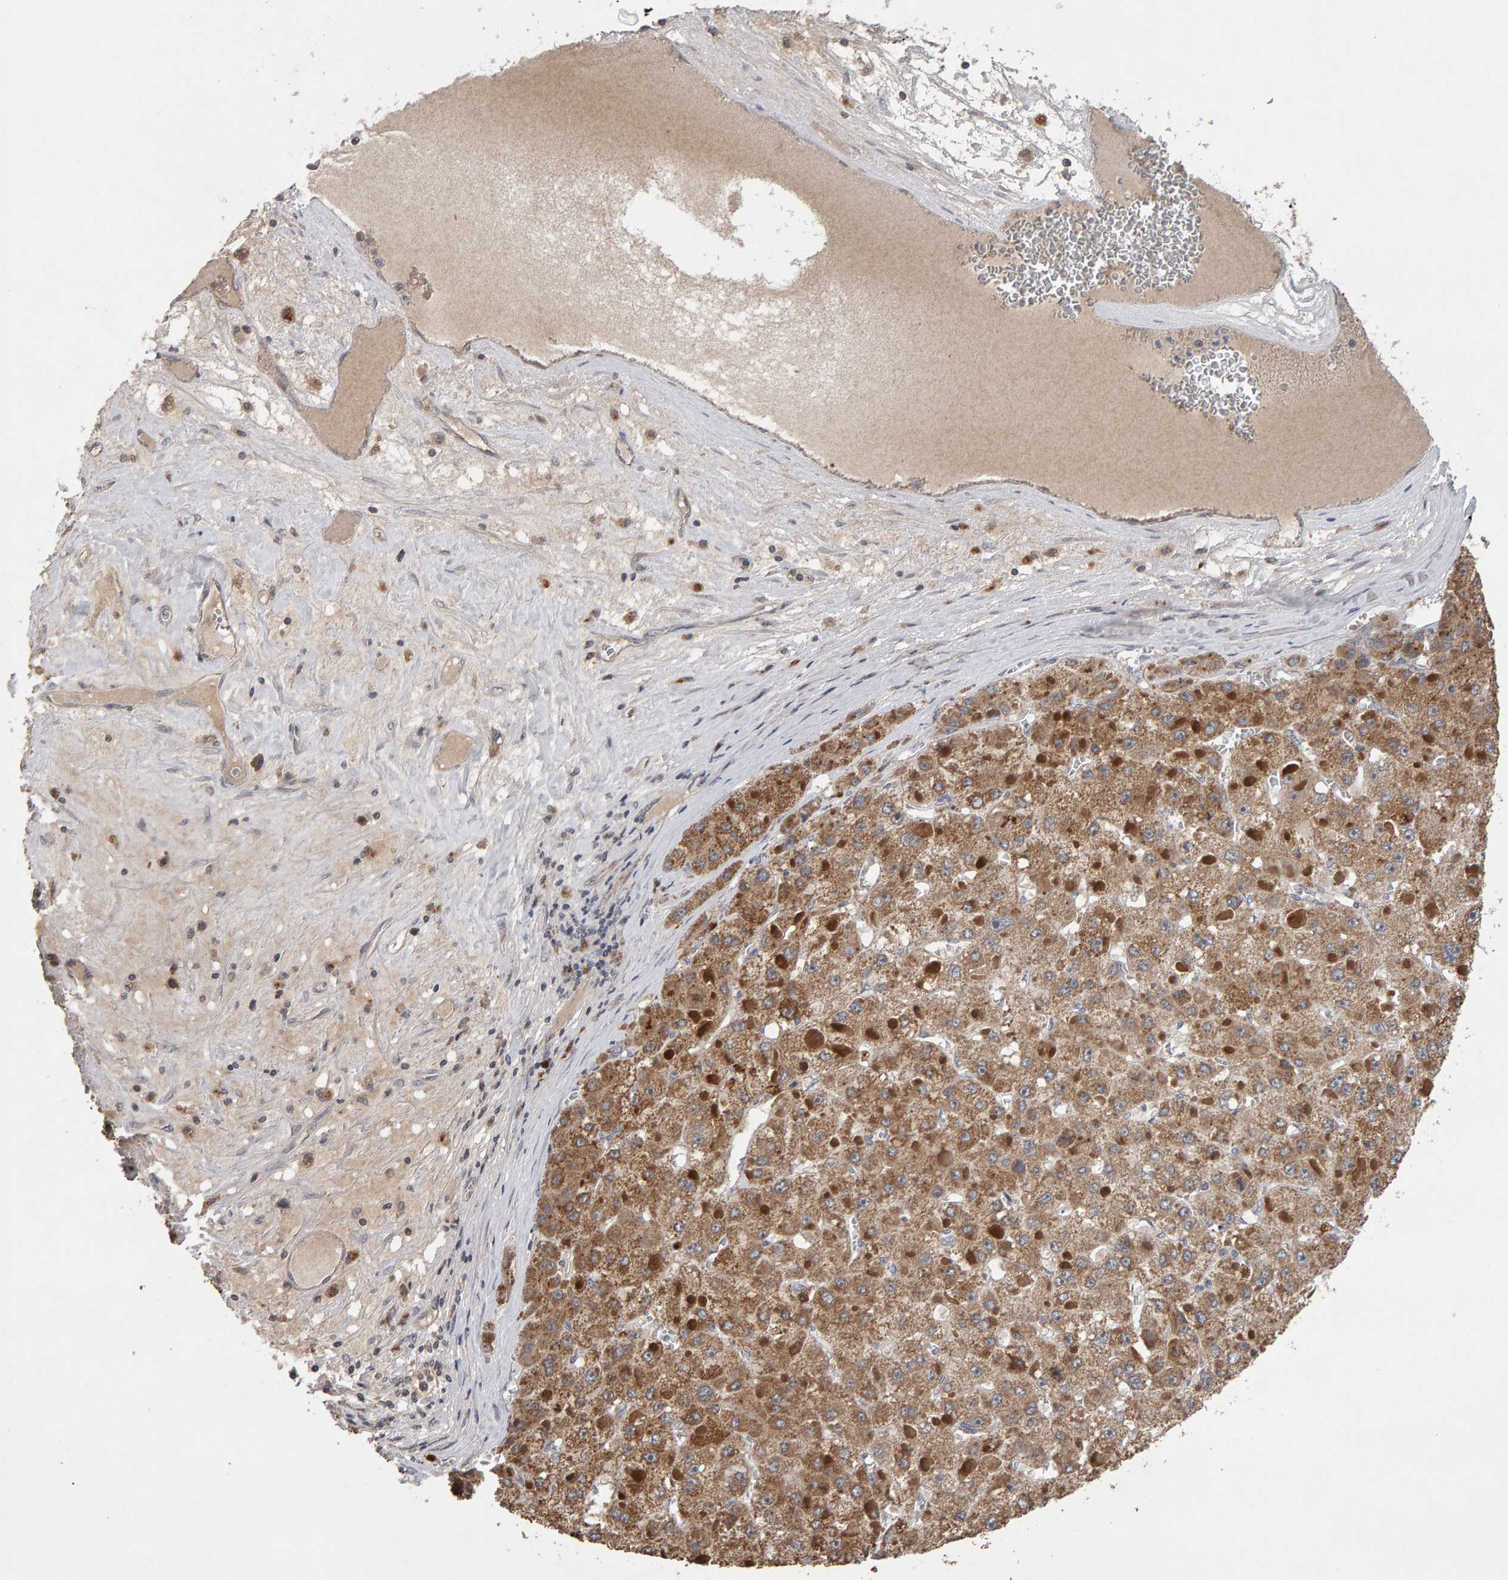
{"staining": {"intensity": "moderate", "quantity": ">75%", "location": "cytoplasmic/membranous"}, "tissue": "liver cancer", "cell_type": "Tumor cells", "image_type": "cancer", "snomed": [{"axis": "morphology", "description": "Carcinoma, Hepatocellular, NOS"}, {"axis": "topography", "description": "Liver"}], "caption": "Moderate cytoplasmic/membranous protein positivity is identified in approximately >75% of tumor cells in liver cancer.", "gene": "COASY", "patient": {"sex": "female", "age": 73}}